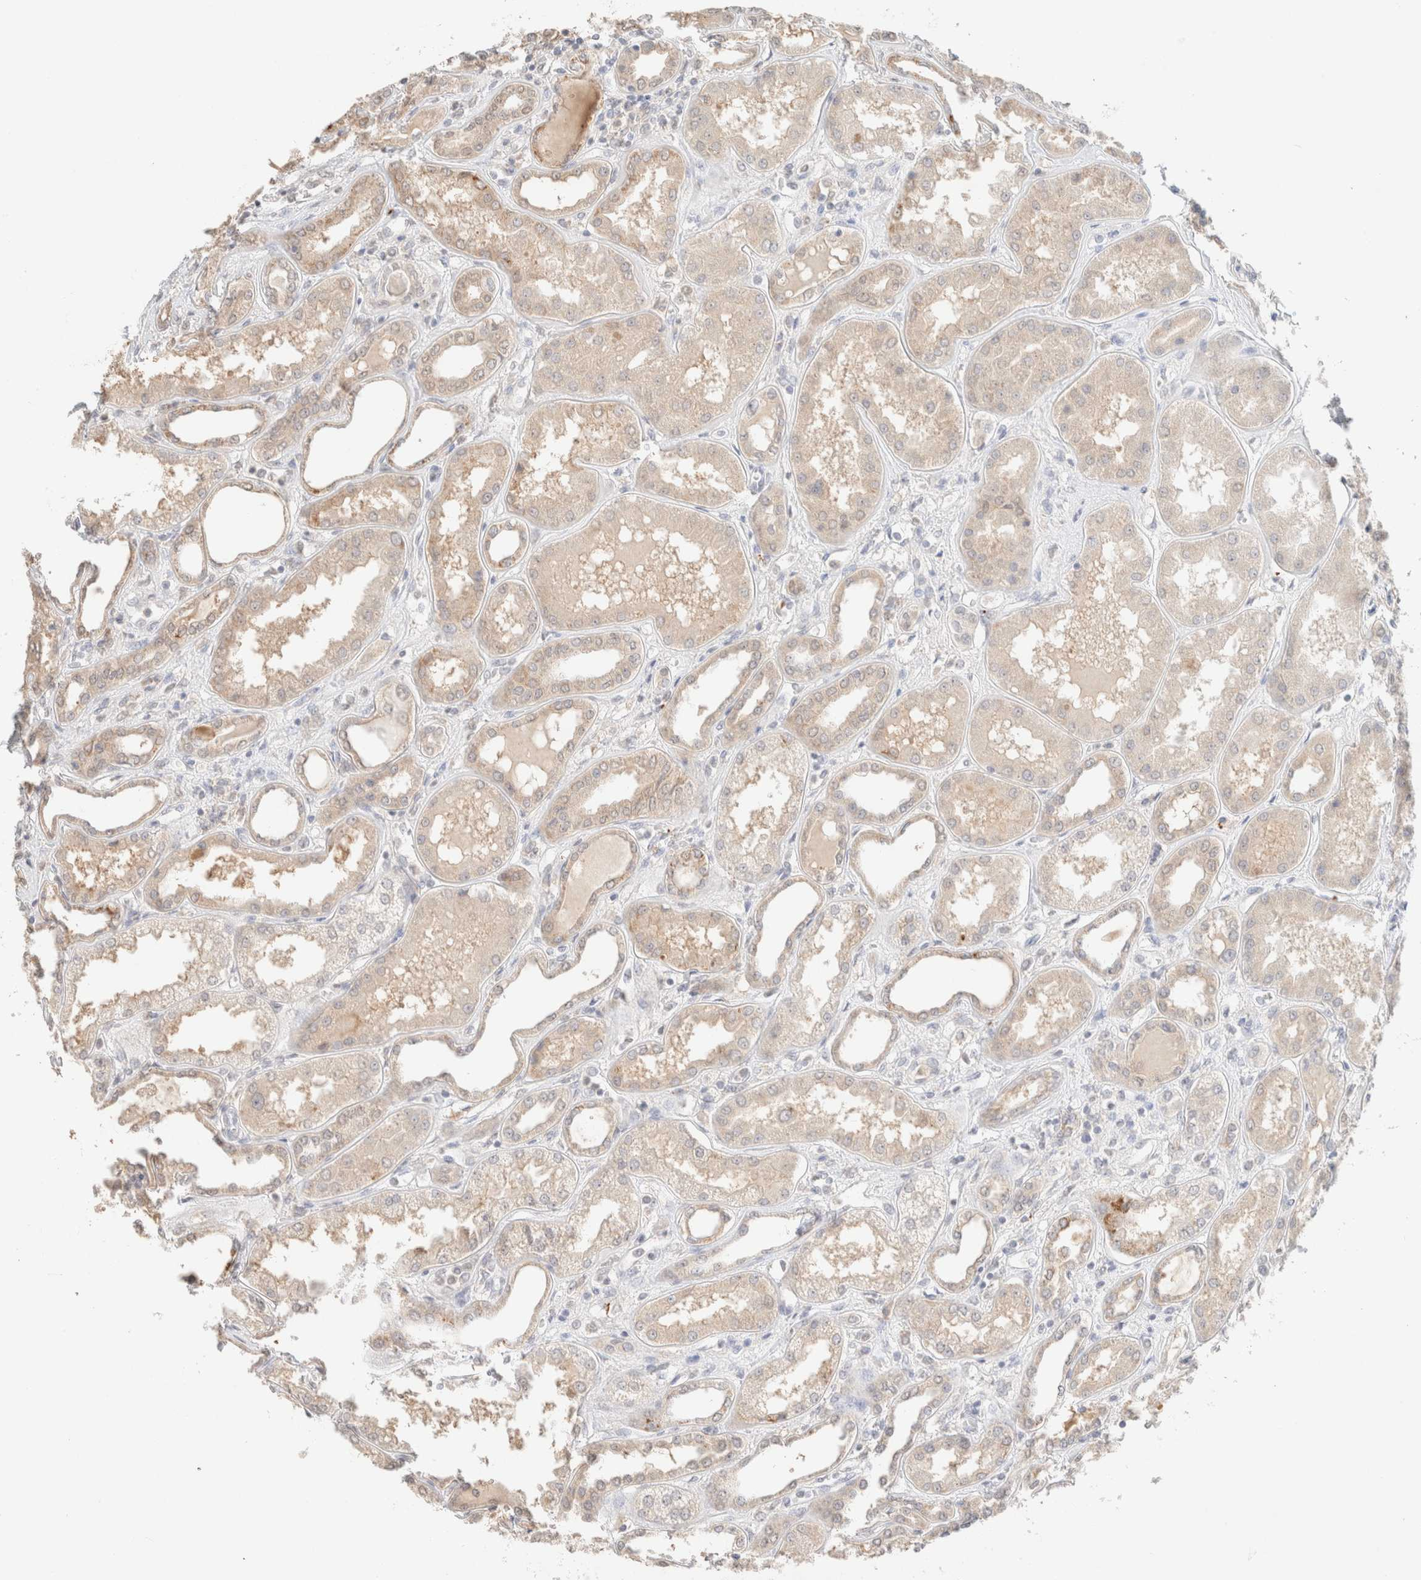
{"staining": {"intensity": "negative", "quantity": "none", "location": "none"}, "tissue": "kidney", "cell_type": "Cells in glomeruli", "image_type": "normal", "snomed": [{"axis": "morphology", "description": "Normal tissue, NOS"}, {"axis": "topography", "description": "Kidney"}], "caption": "Immunohistochemistry histopathology image of unremarkable kidney stained for a protein (brown), which reveals no expression in cells in glomeruli.", "gene": "CPA1", "patient": {"sex": "female", "age": 56}}